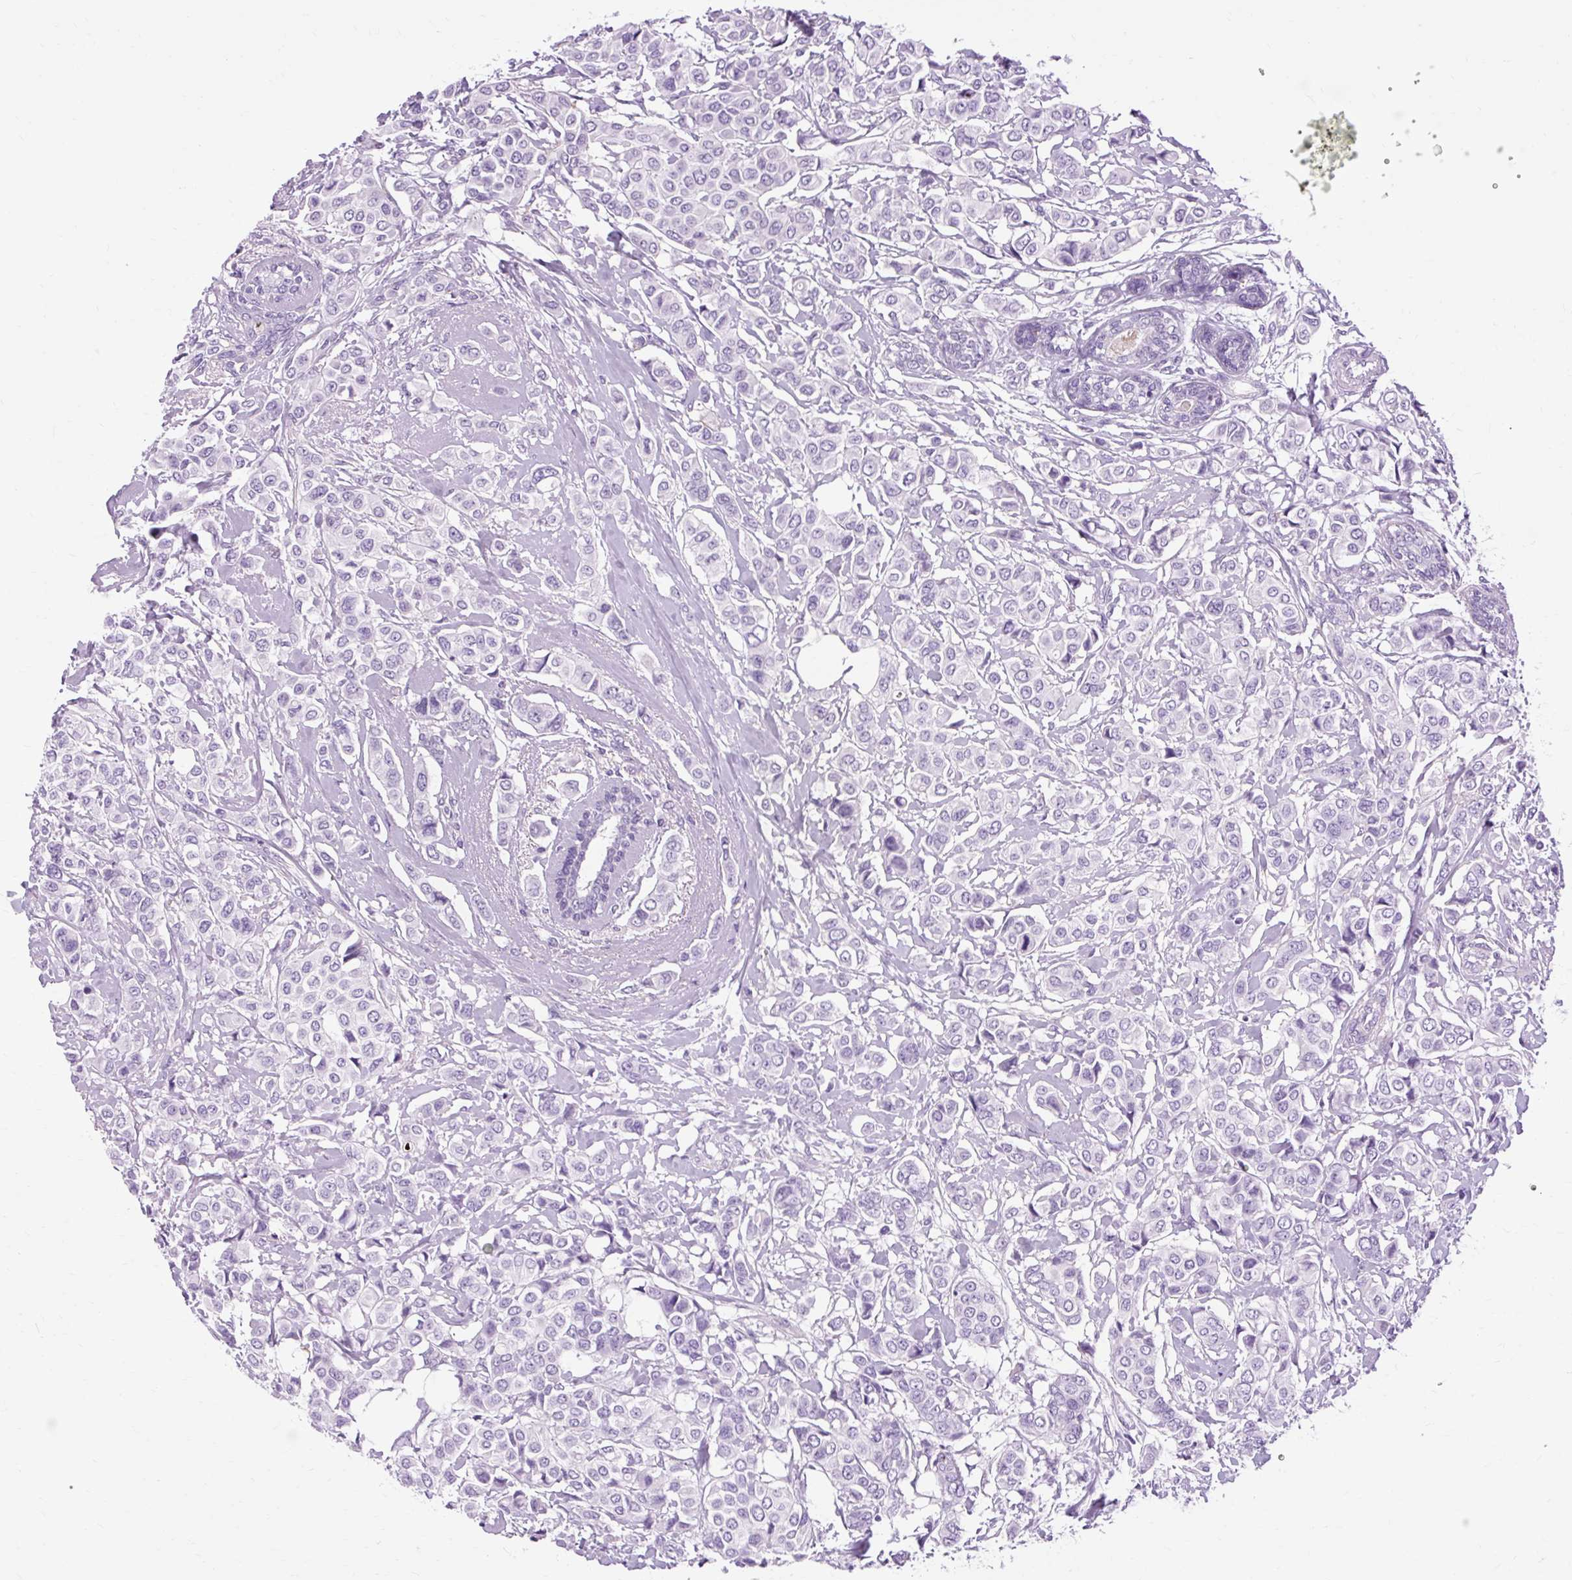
{"staining": {"intensity": "negative", "quantity": "none", "location": "none"}, "tissue": "breast cancer", "cell_type": "Tumor cells", "image_type": "cancer", "snomed": [{"axis": "morphology", "description": "Lobular carcinoma"}, {"axis": "topography", "description": "Breast"}], "caption": "Breast cancer (lobular carcinoma) stained for a protein using IHC exhibits no expression tumor cells.", "gene": "OOEP", "patient": {"sex": "female", "age": 51}}